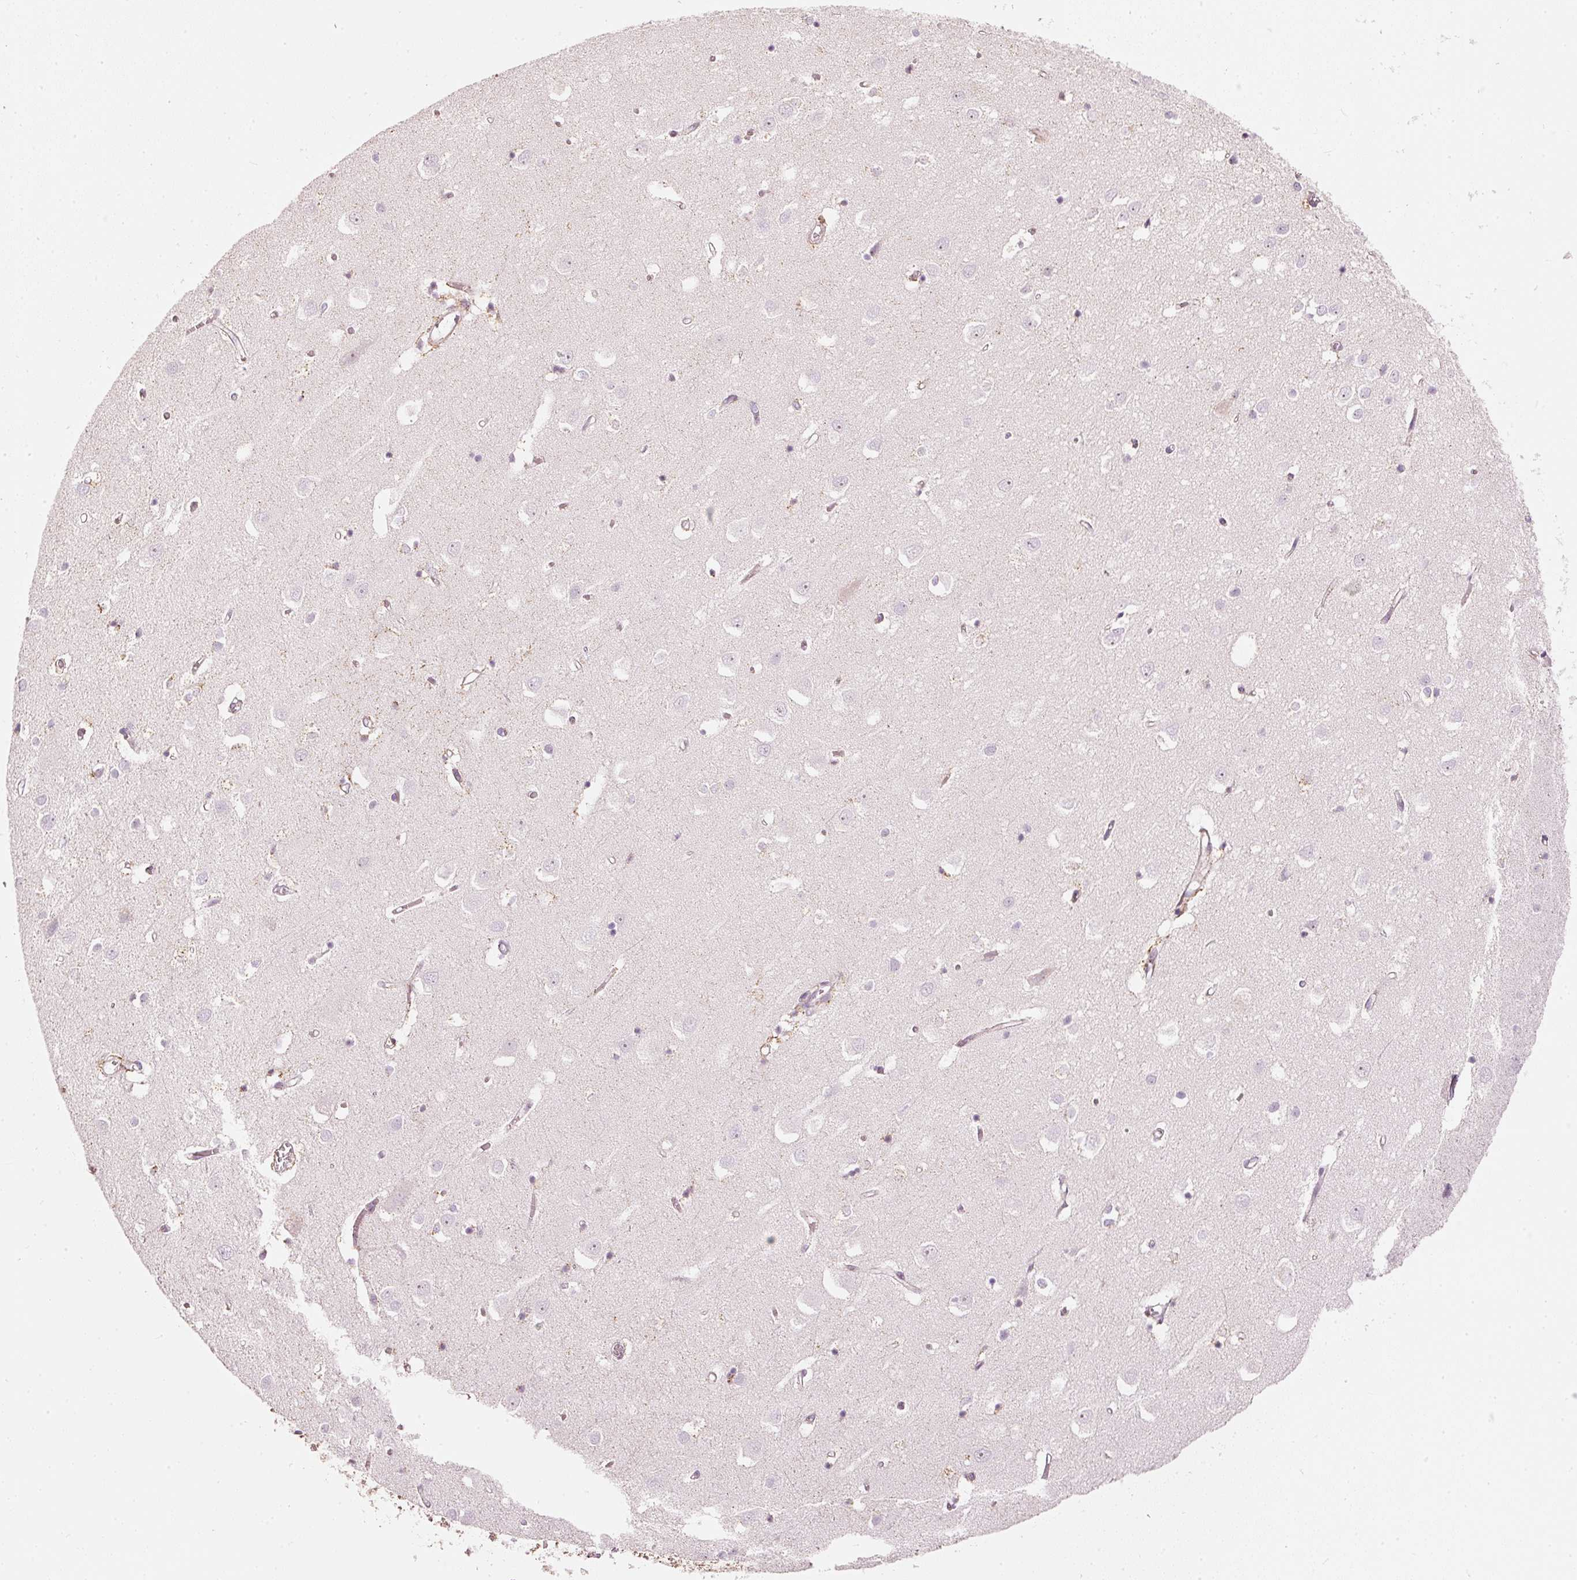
{"staining": {"intensity": "weak", "quantity": ">75%", "location": "cytoplasmic/membranous"}, "tissue": "cerebral cortex", "cell_type": "Endothelial cells", "image_type": "normal", "snomed": [{"axis": "morphology", "description": "Normal tissue, NOS"}, {"axis": "topography", "description": "Cerebral cortex"}], "caption": "A micrograph showing weak cytoplasmic/membranous staining in approximately >75% of endothelial cells in benign cerebral cortex, as visualized by brown immunohistochemical staining.", "gene": "RNF39", "patient": {"sex": "male", "age": 70}}